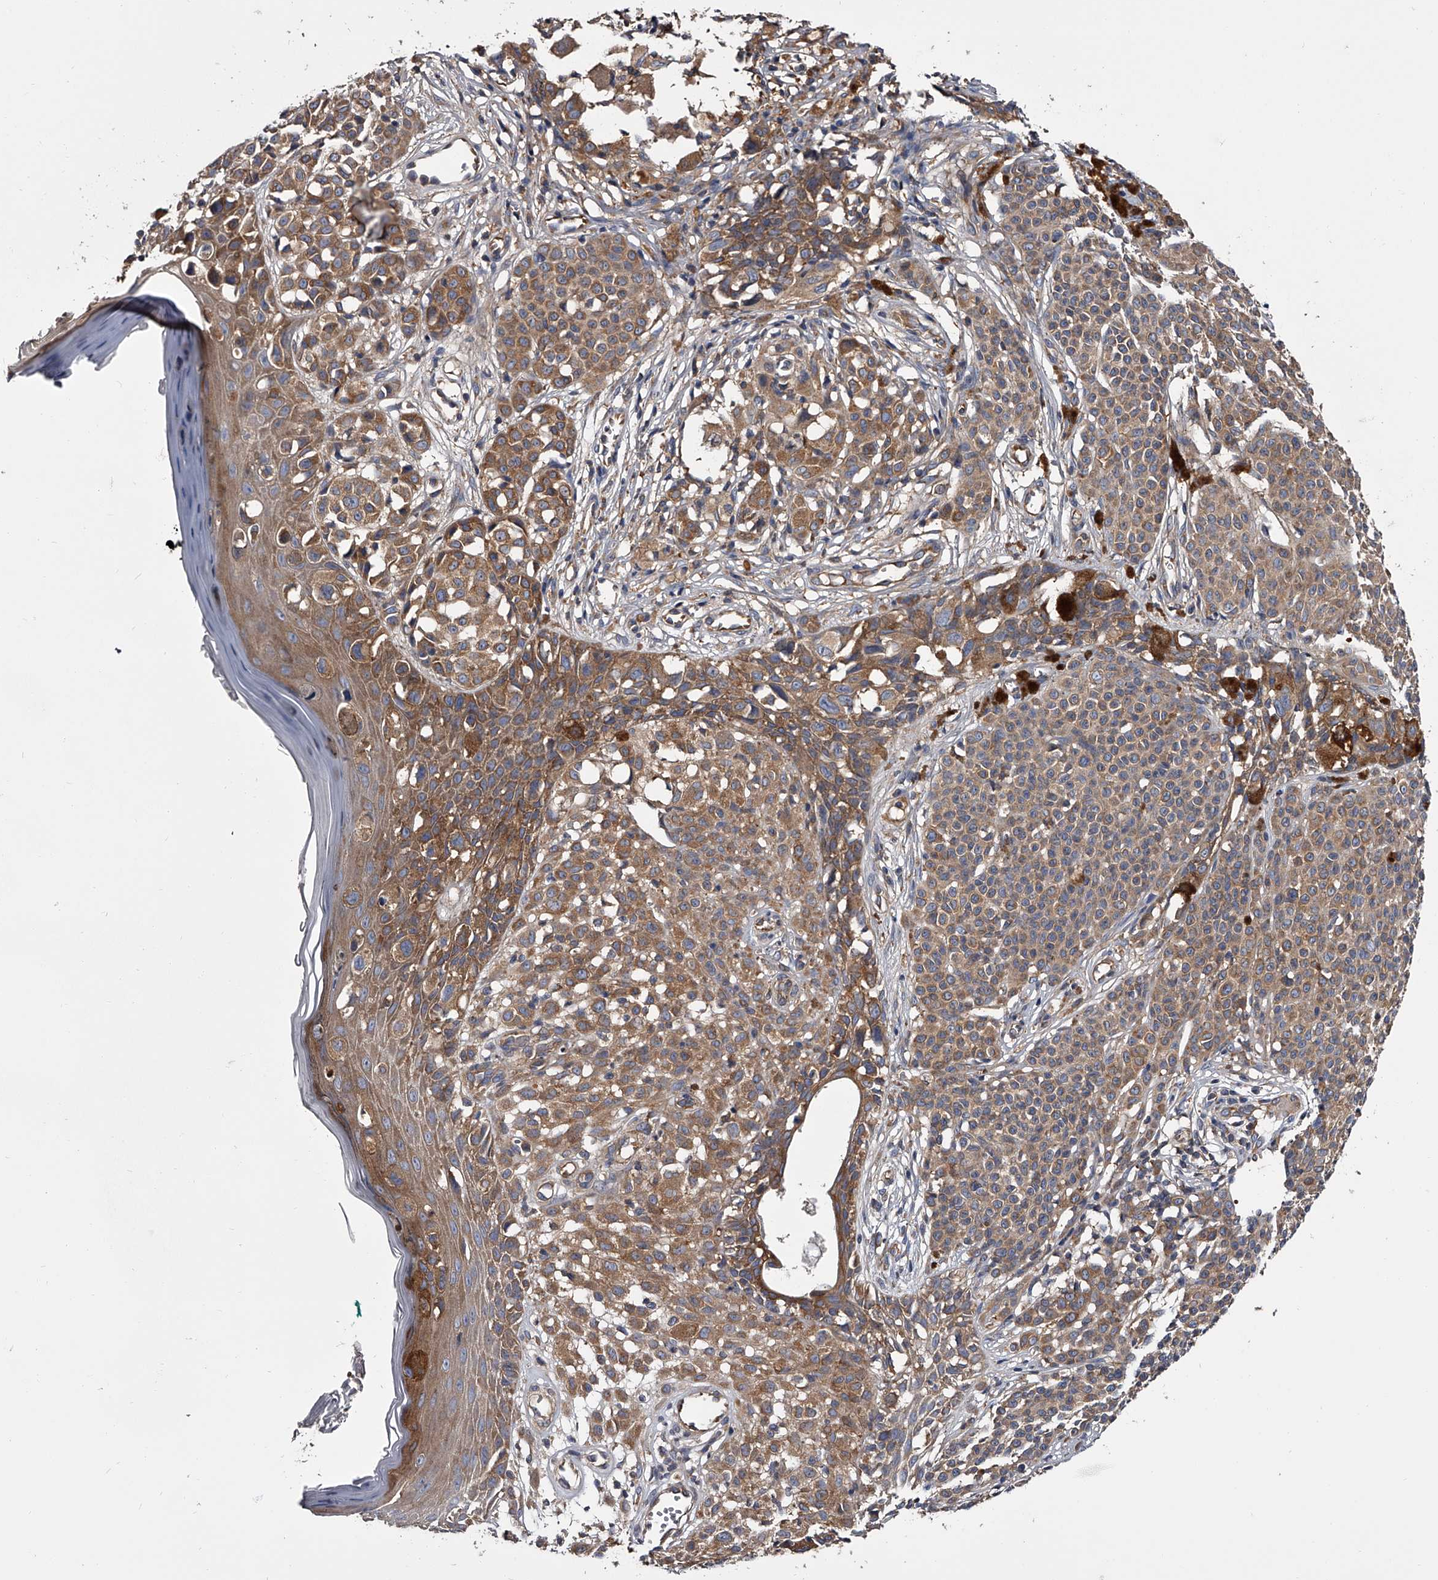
{"staining": {"intensity": "moderate", "quantity": ">75%", "location": "cytoplasmic/membranous"}, "tissue": "melanoma", "cell_type": "Tumor cells", "image_type": "cancer", "snomed": [{"axis": "morphology", "description": "Malignant melanoma, NOS"}, {"axis": "topography", "description": "Skin of leg"}], "caption": "Moderate cytoplasmic/membranous protein positivity is seen in about >75% of tumor cells in malignant melanoma. (Brightfield microscopy of DAB IHC at high magnification).", "gene": "GAPVD1", "patient": {"sex": "female", "age": 72}}